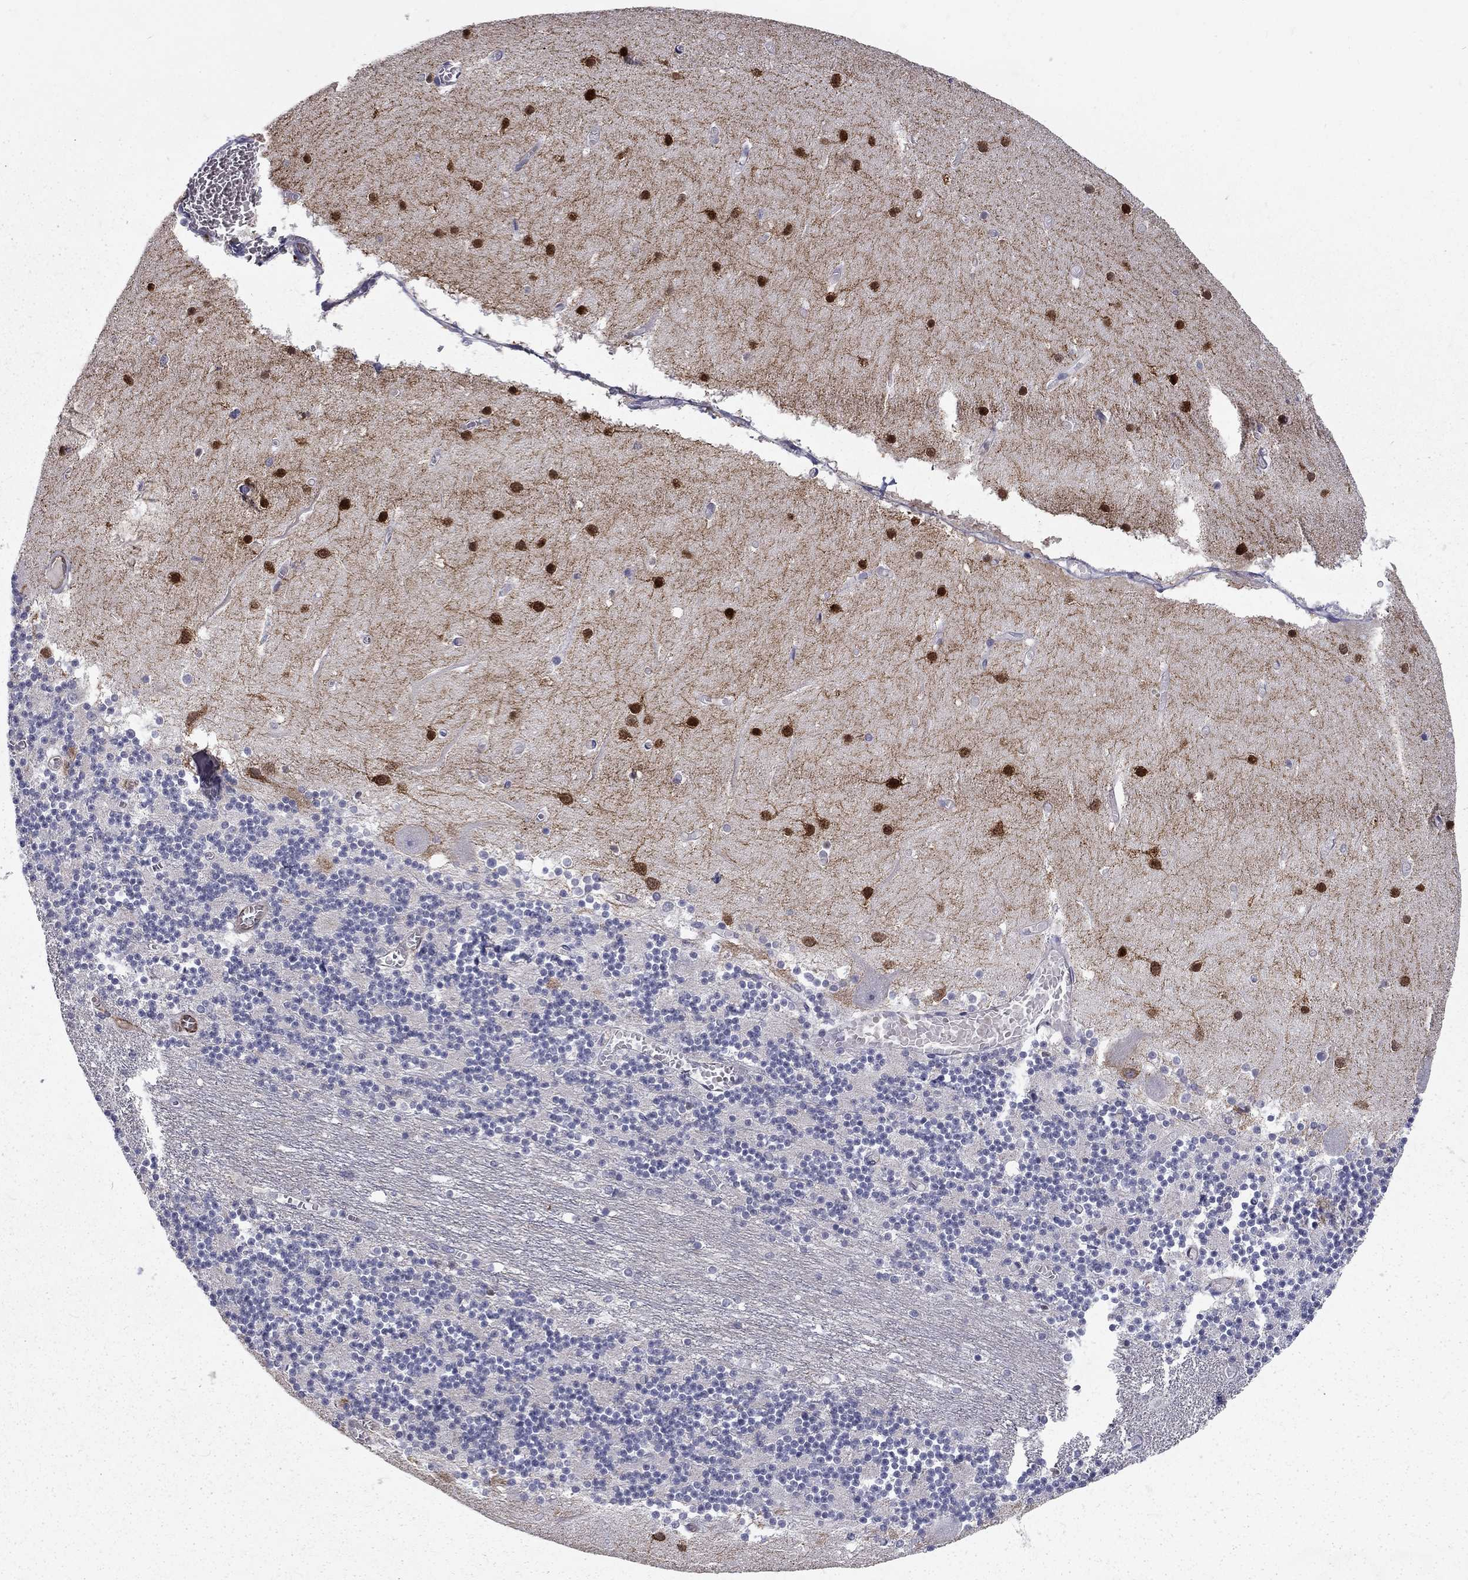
{"staining": {"intensity": "negative", "quantity": "none", "location": "none"}, "tissue": "cerebellum", "cell_type": "Cells in granular layer", "image_type": "normal", "snomed": [{"axis": "morphology", "description": "Normal tissue, NOS"}, {"axis": "topography", "description": "Cerebellum"}], "caption": "Immunohistochemical staining of normal human cerebellum exhibits no significant staining in cells in granular layer. Brightfield microscopy of immunohistochemistry stained with DAB (3,3'-diaminobenzidine) (brown) and hematoxylin (blue), captured at high magnification.", "gene": "NOS1", "patient": {"sex": "female", "age": 28}}